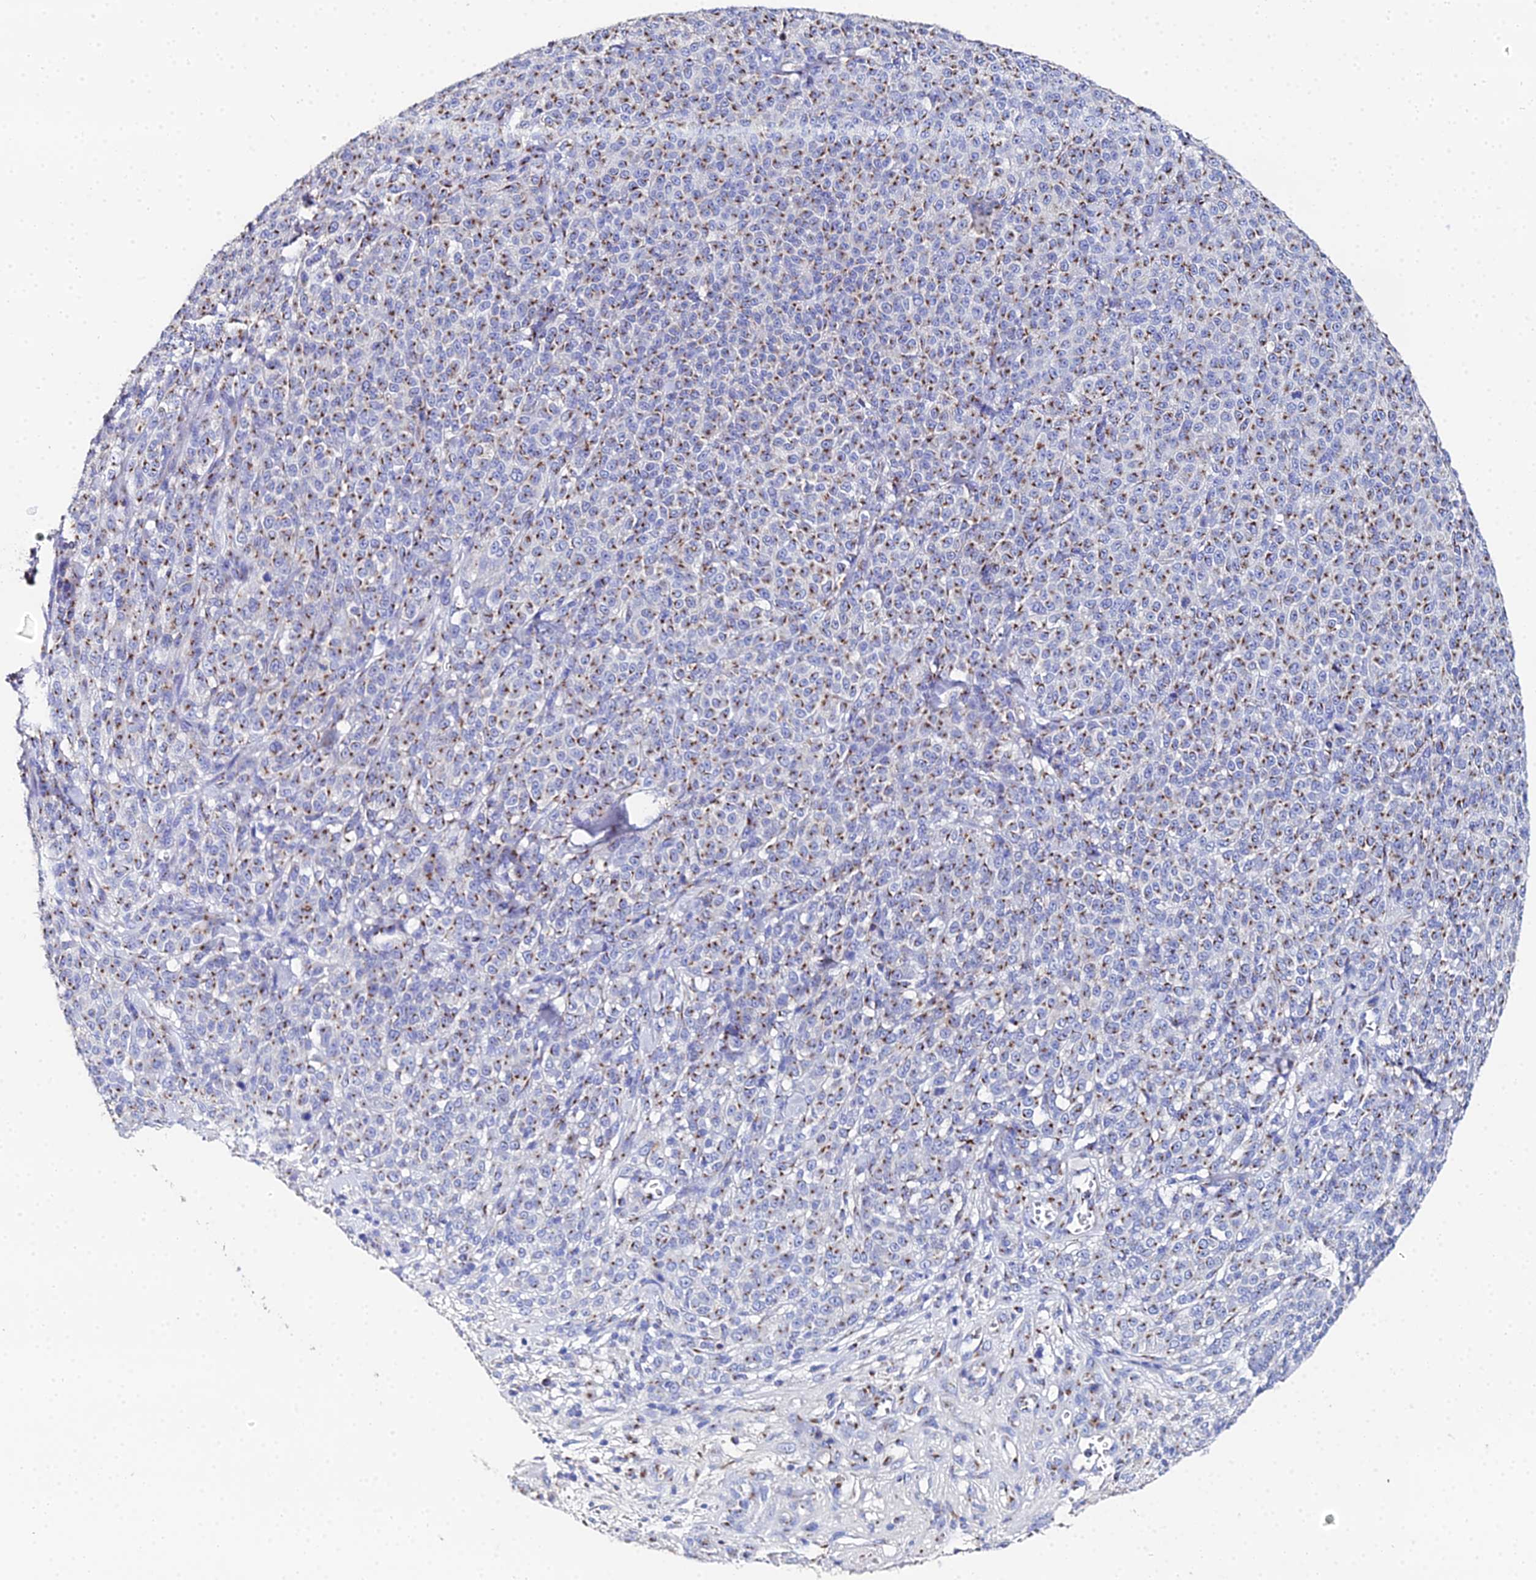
{"staining": {"intensity": "moderate", "quantity": ">75%", "location": "cytoplasmic/membranous"}, "tissue": "melanoma", "cell_type": "Tumor cells", "image_type": "cancer", "snomed": [{"axis": "morphology", "description": "Normal tissue, NOS"}, {"axis": "morphology", "description": "Malignant melanoma, NOS"}, {"axis": "topography", "description": "Skin"}], "caption": "Human malignant melanoma stained for a protein (brown) demonstrates moderate cytoplasmic/membranous positive expression in approximately >75% of tumor cells.", "gene": "ENSG00000268674", "patient": {"sex": "female", "age": 34}}